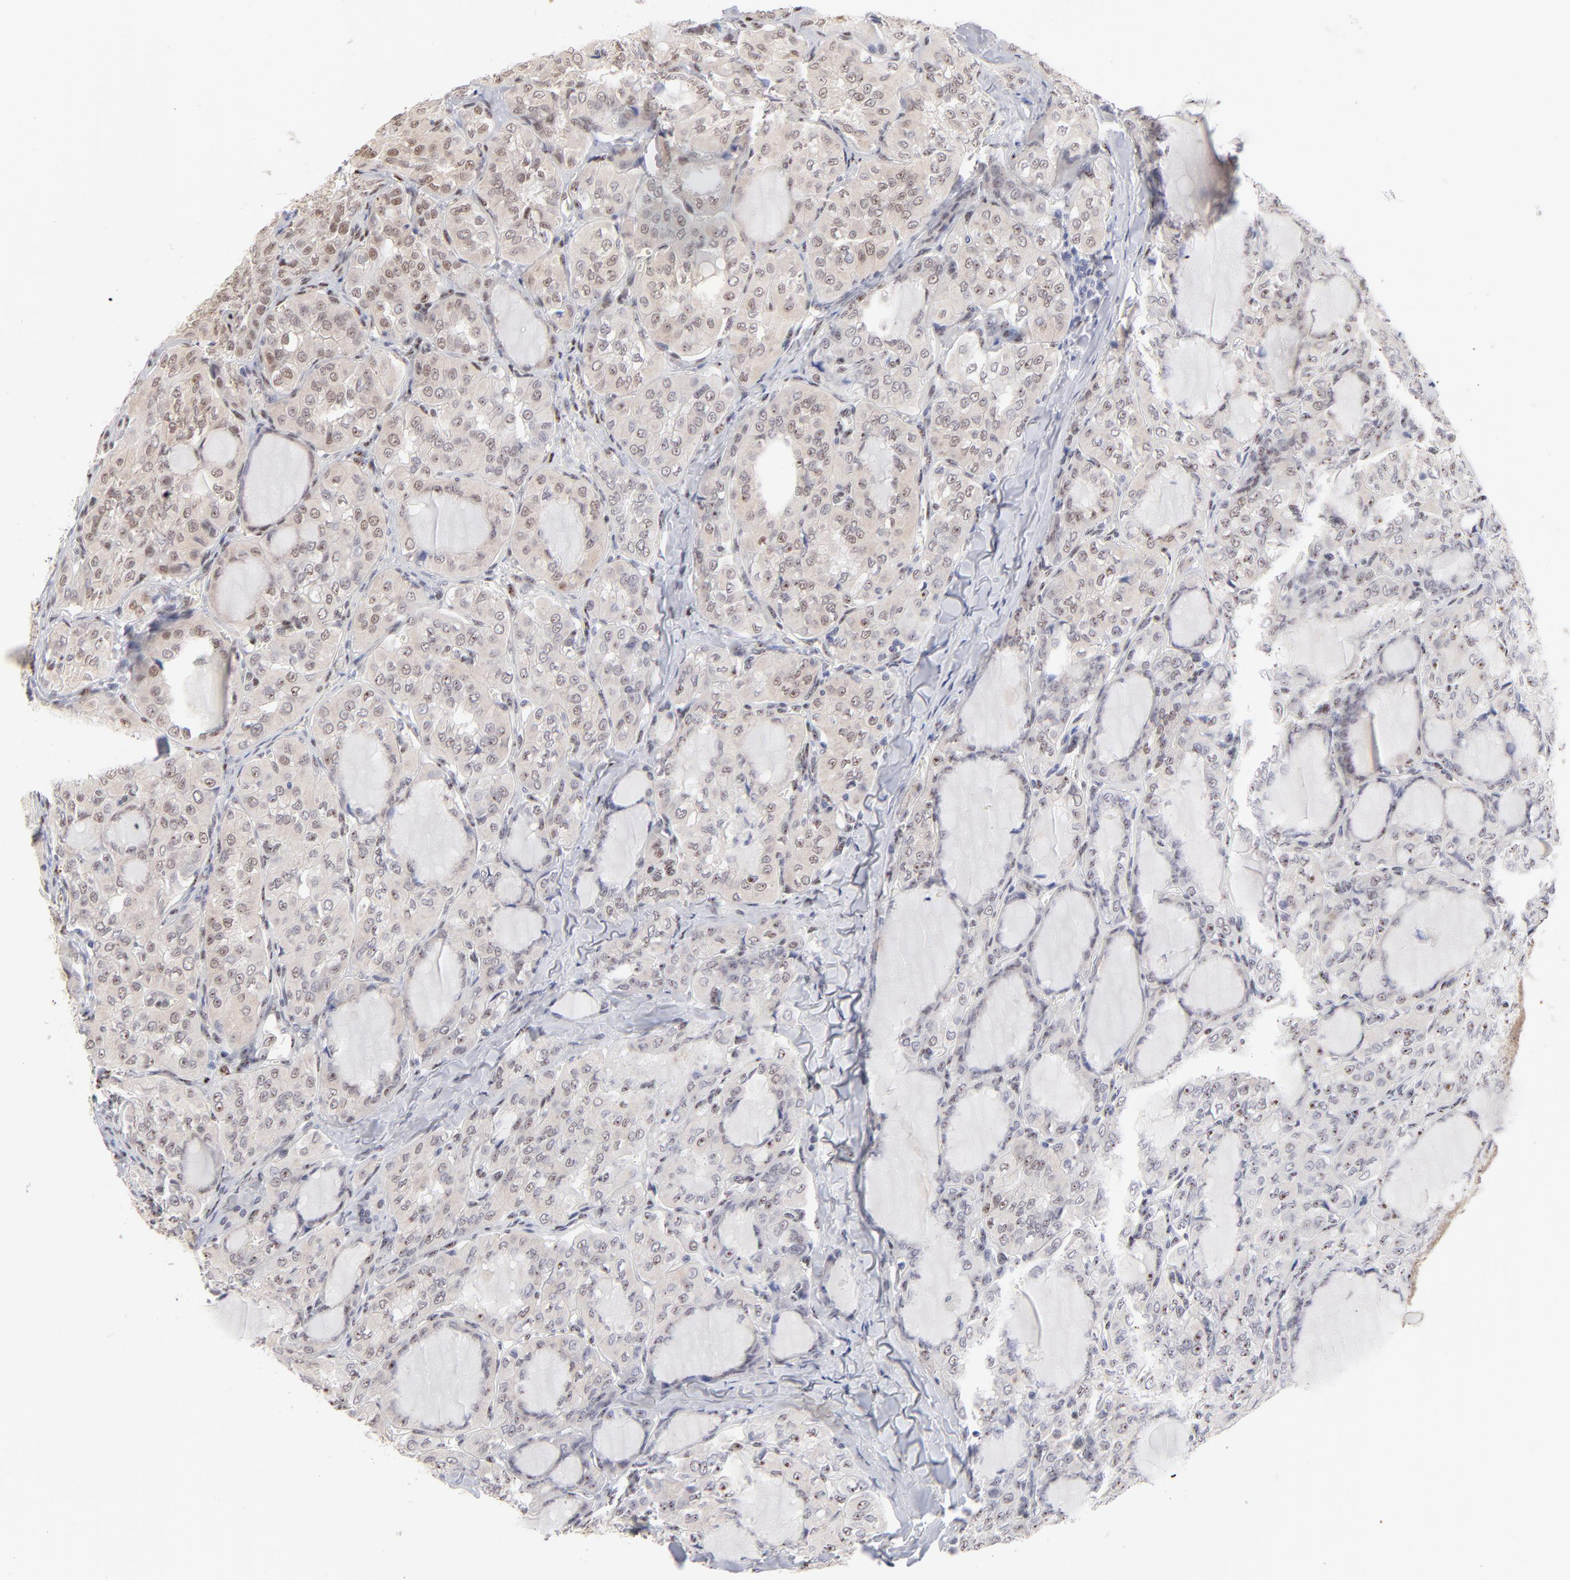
{"staining": {"intensity": "negative", "quantity": "none", "location": "none"}, "tissue": "thyroid cancer", "cell_type": "Tumor cells", "image_type": "cancer", "snomed": [{"axis": "morphology", "description": "Papillary adenocarcinoma, NOS"}, {"axis": "topography", "description": "Thyroid gland"}], "caption": "An immunohistochemistry (IHC) image of thyroid cancer (papillary adenocarcinoma) is shown. There is no staining in tumor cells of thyroid cancer (papillary adenocarcinoma). Brightfield microscopy of immunohistochemistry stained with DAB (brown) and hematoxylin (blue), captured at high magnification.", "gene": "STAT3", "patient": {"sex": "male", "age": 20}}